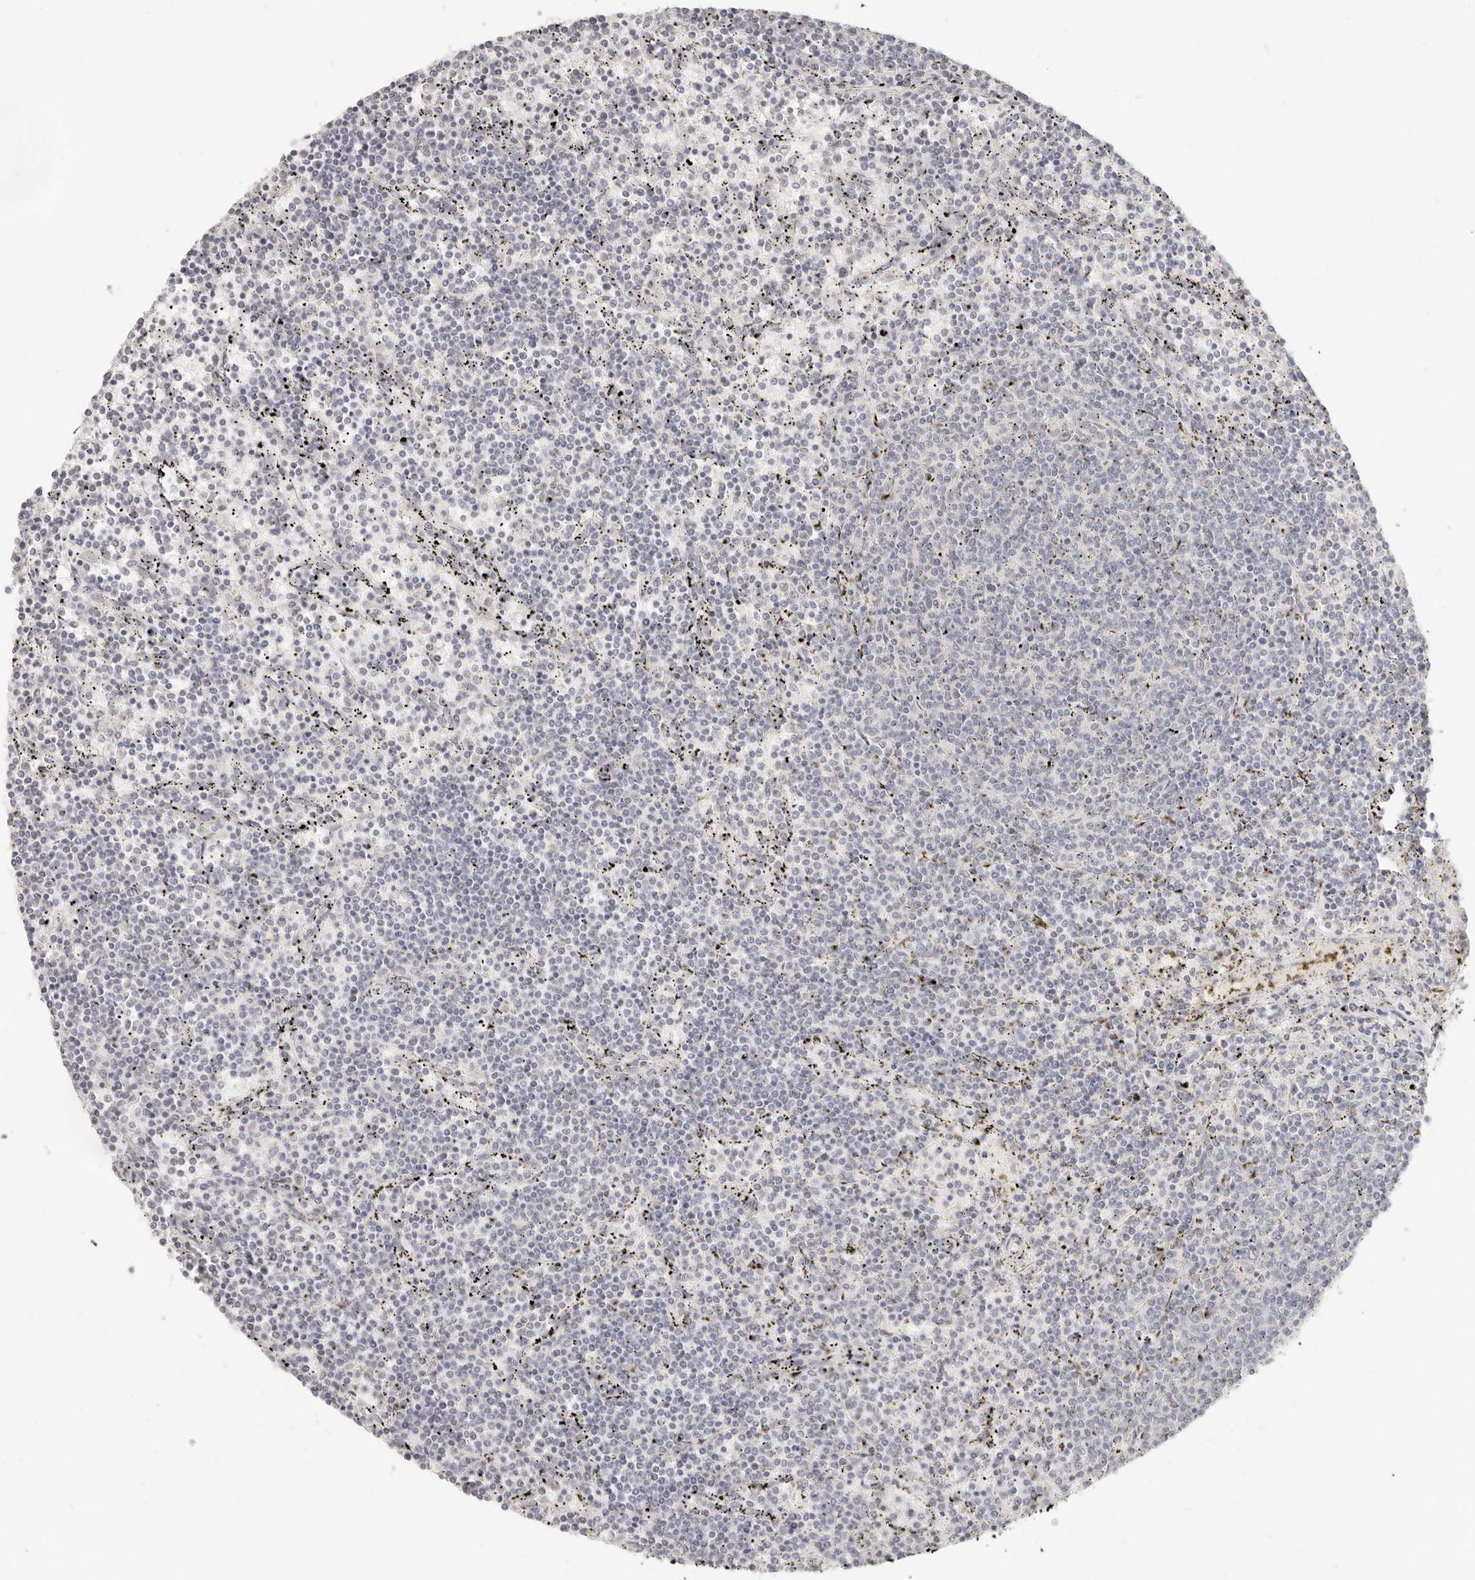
{"staining": {"intensity": "negative", "quantity": "none", "location": "none"}, "tissue": "lymphoma", "cell_type": "Tumor cells", "image_type": "cancer", "snomed": [{"axis": "morphology", "description": "Malignant lymphoma, non-Hodgkin's type, Low grade"}, {"axis": "topography", "description": "Spleen"}], "caption": "Immunohistochemical staining of human malignant lymphoma, non-Hodgkin's type (low-grade) displays no significant positivity in tumor cells.", "gene": "EPCAM", "patient": {"sex": "female", "age": 50}}